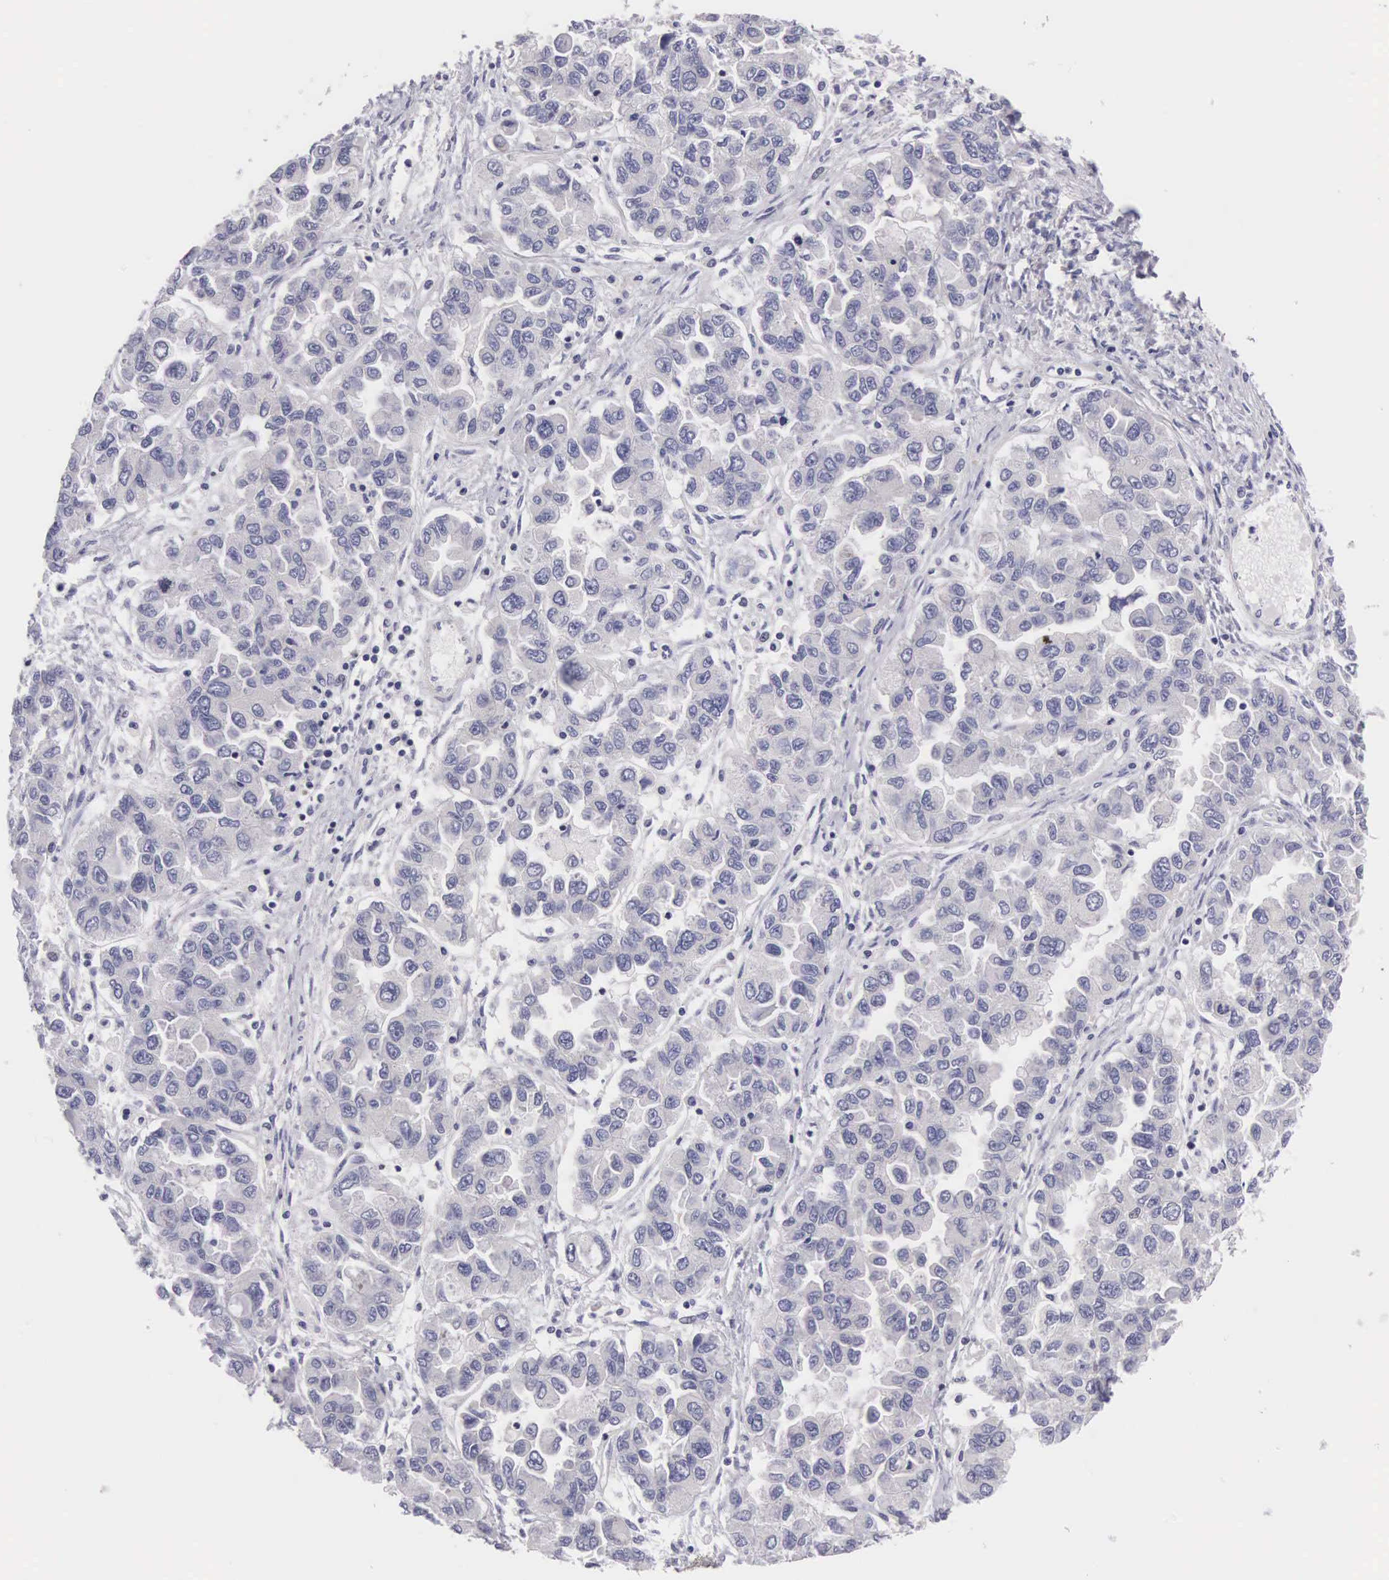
{"staining": {"intensity": "weak", "quantity": "25%-75%", "location": "cytoplasmic/membranous"}, "tissue": "ovarian cancer", "cell_type": "Tumor cells", "image_type": "cancer", "snomed": [{"axis": "morphology", "description": "Cystadenocarcinoma, serous, NOS"}, {"axis": "topography", "description": "Ovary"}], "caption": "IHC (DAB) staining of serous cystadenocarcinoma (ovarian) shows weak cytoplasmic/membranous protein staining in about 25%-75% of tumor cells.", "gene": "OSBPL3", "patient": {"sex": "female", "age": 84}}